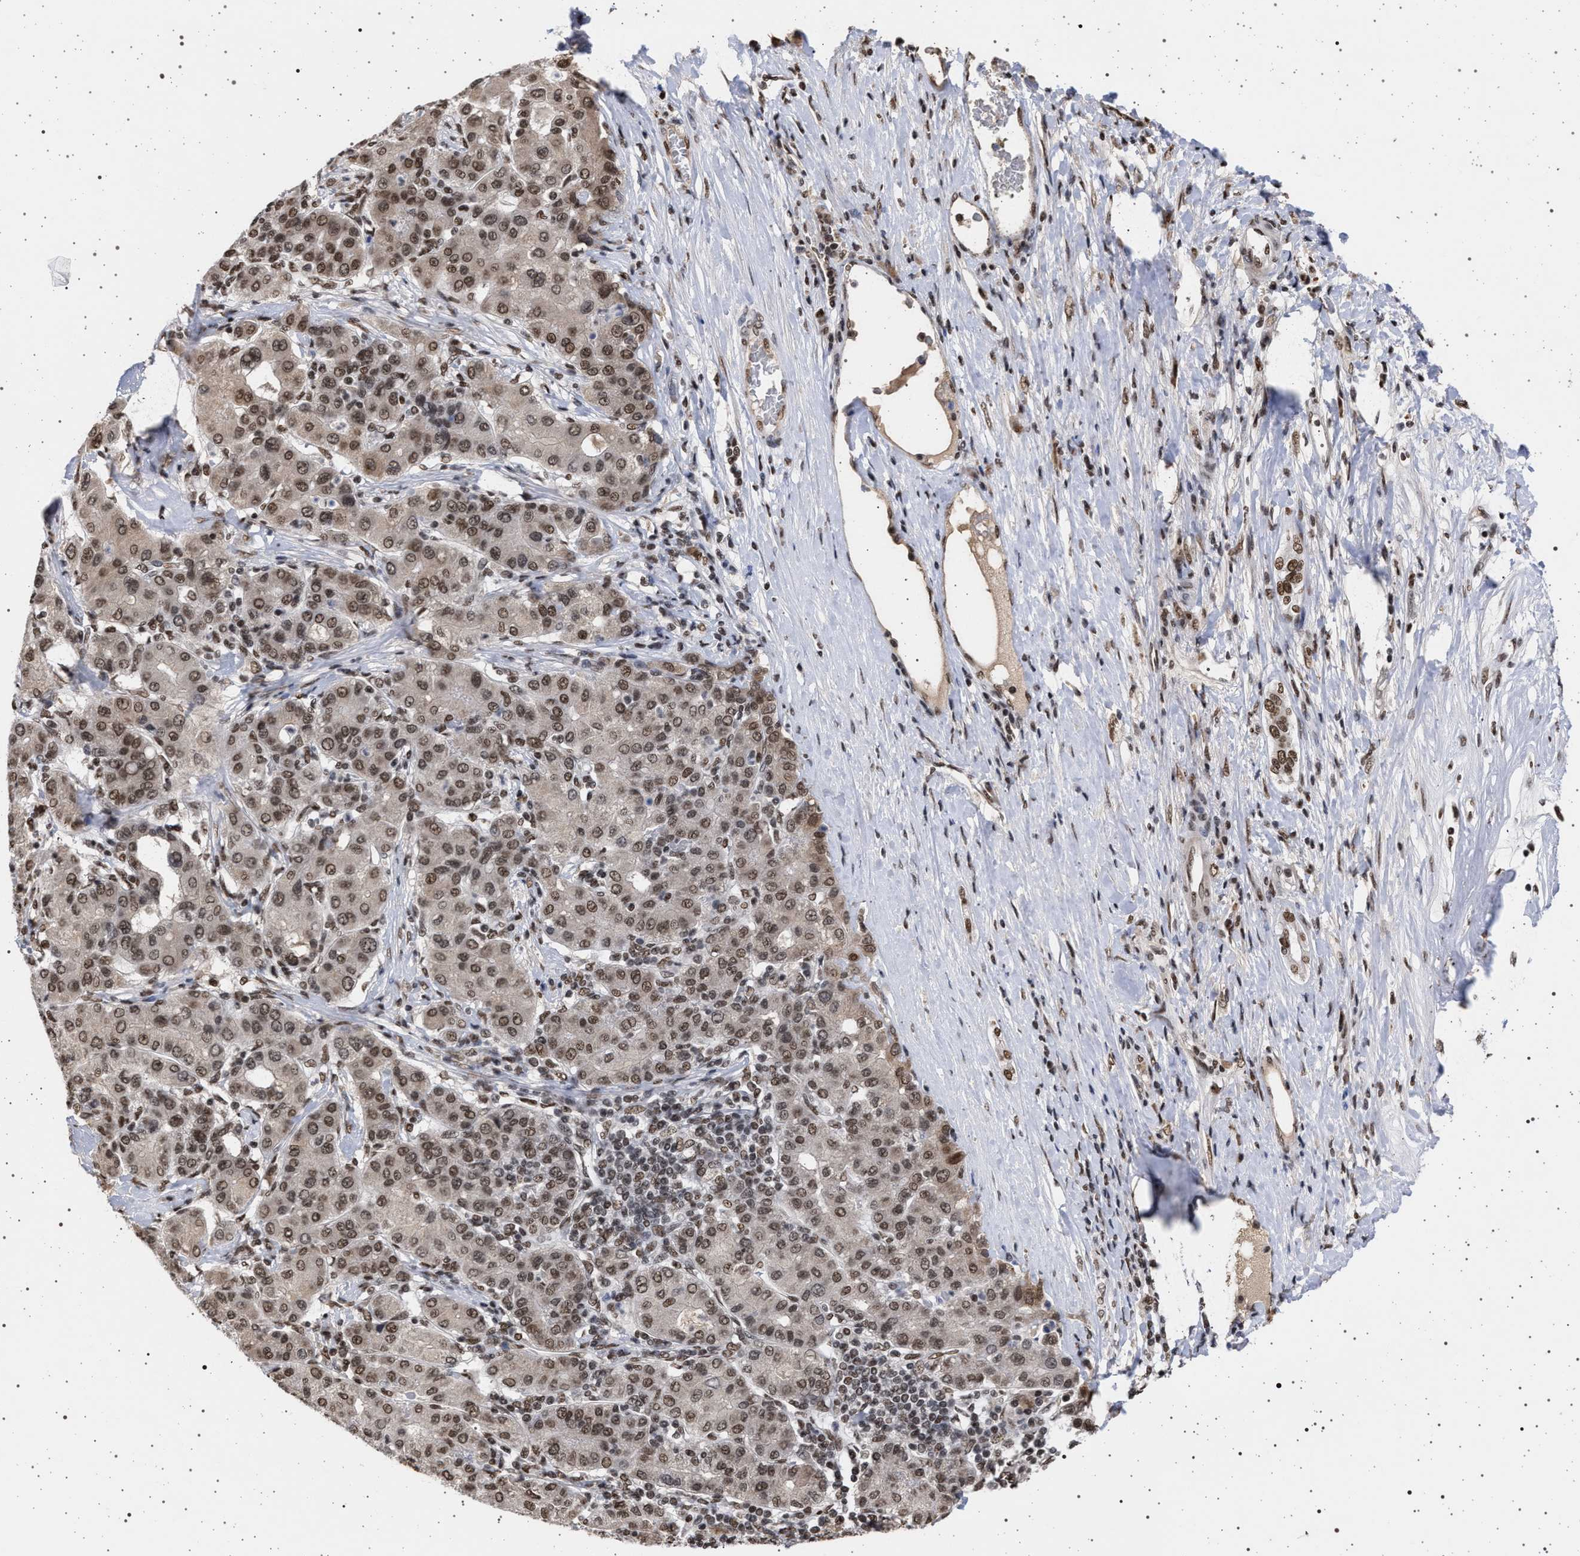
{"staining": {"intensity": "moderate", "quantity": ">75%", "location": "nuclear"}, "tissue": "liver cancer", "cell_type": "Tumor cells", "image_type": "cancer", "snomed": [{"axis": "morphology", "description": "Carcinoma, Hepatocellular, NOS"}, {"axis": "topography", "description": "Liver"}], "caption": "Liver cancer (hepatocellular carcinoma) stained for a protein displays moderate nuclear positivity in tumor cells. The staining was performed using DAB (3,3'-diaminobenzidine), with brown indicating positive protein expression. Nuclei are stained blue with hematoxylin.", "gene": "PHF12", "patient": {"sex": "male", "age": 65}}